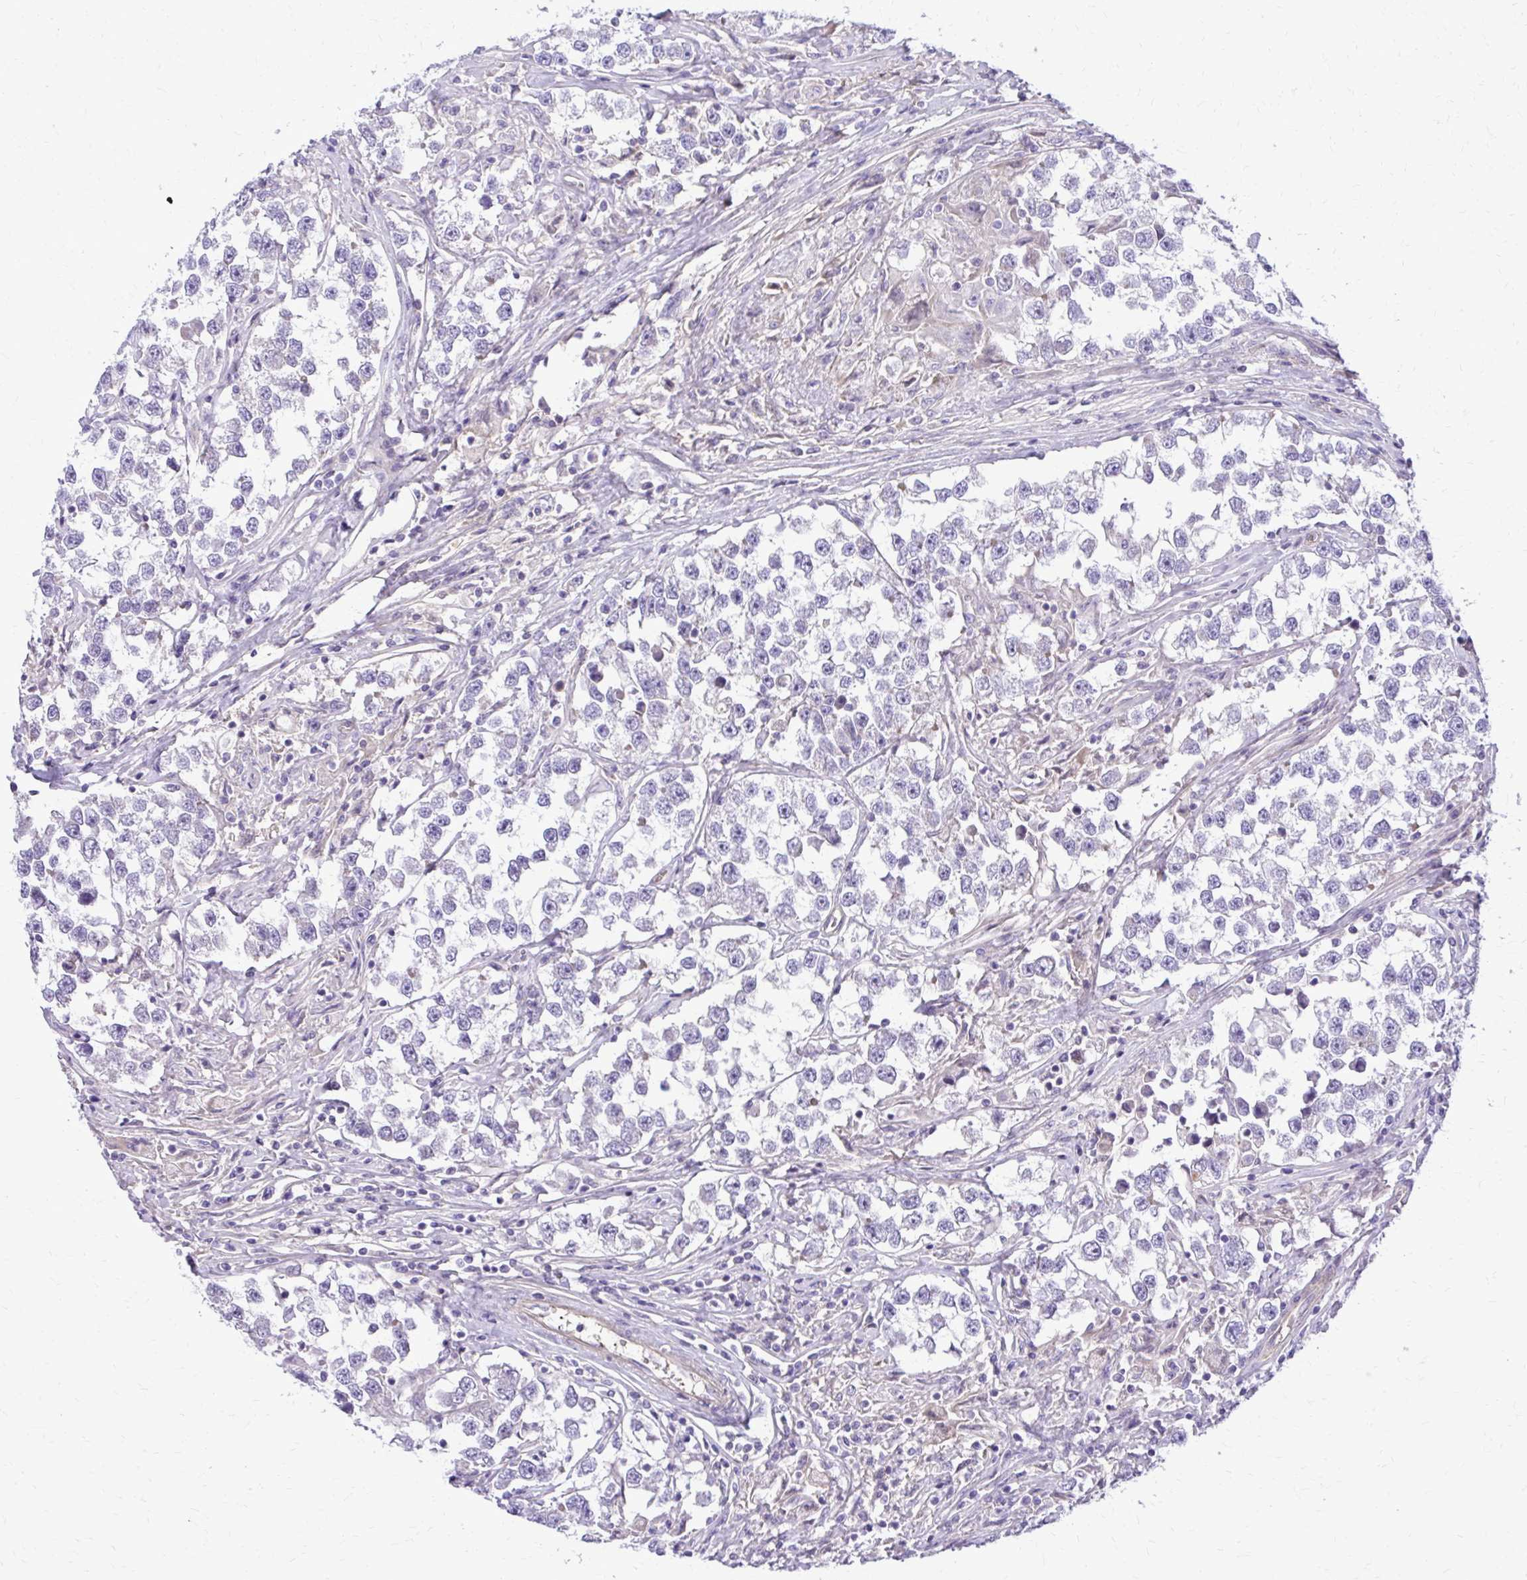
{"staining": {"intensity": "negative", "quantity": "none", "location": "none"}, "tissue": "testis cancer", "cell_type": "Tumor cells", "image_type": "cancer", "snomed": [{"axis": "morphology", "description": "Seminoma, NOS"}, {"axis": "topography", "description": "Testis"}], "caption": "An image of human testis cancer (seminoma) is negative for staining in tumor cells.", "gene": "RUNDC3B", "patient": {"sex": "male", "age": 46}}